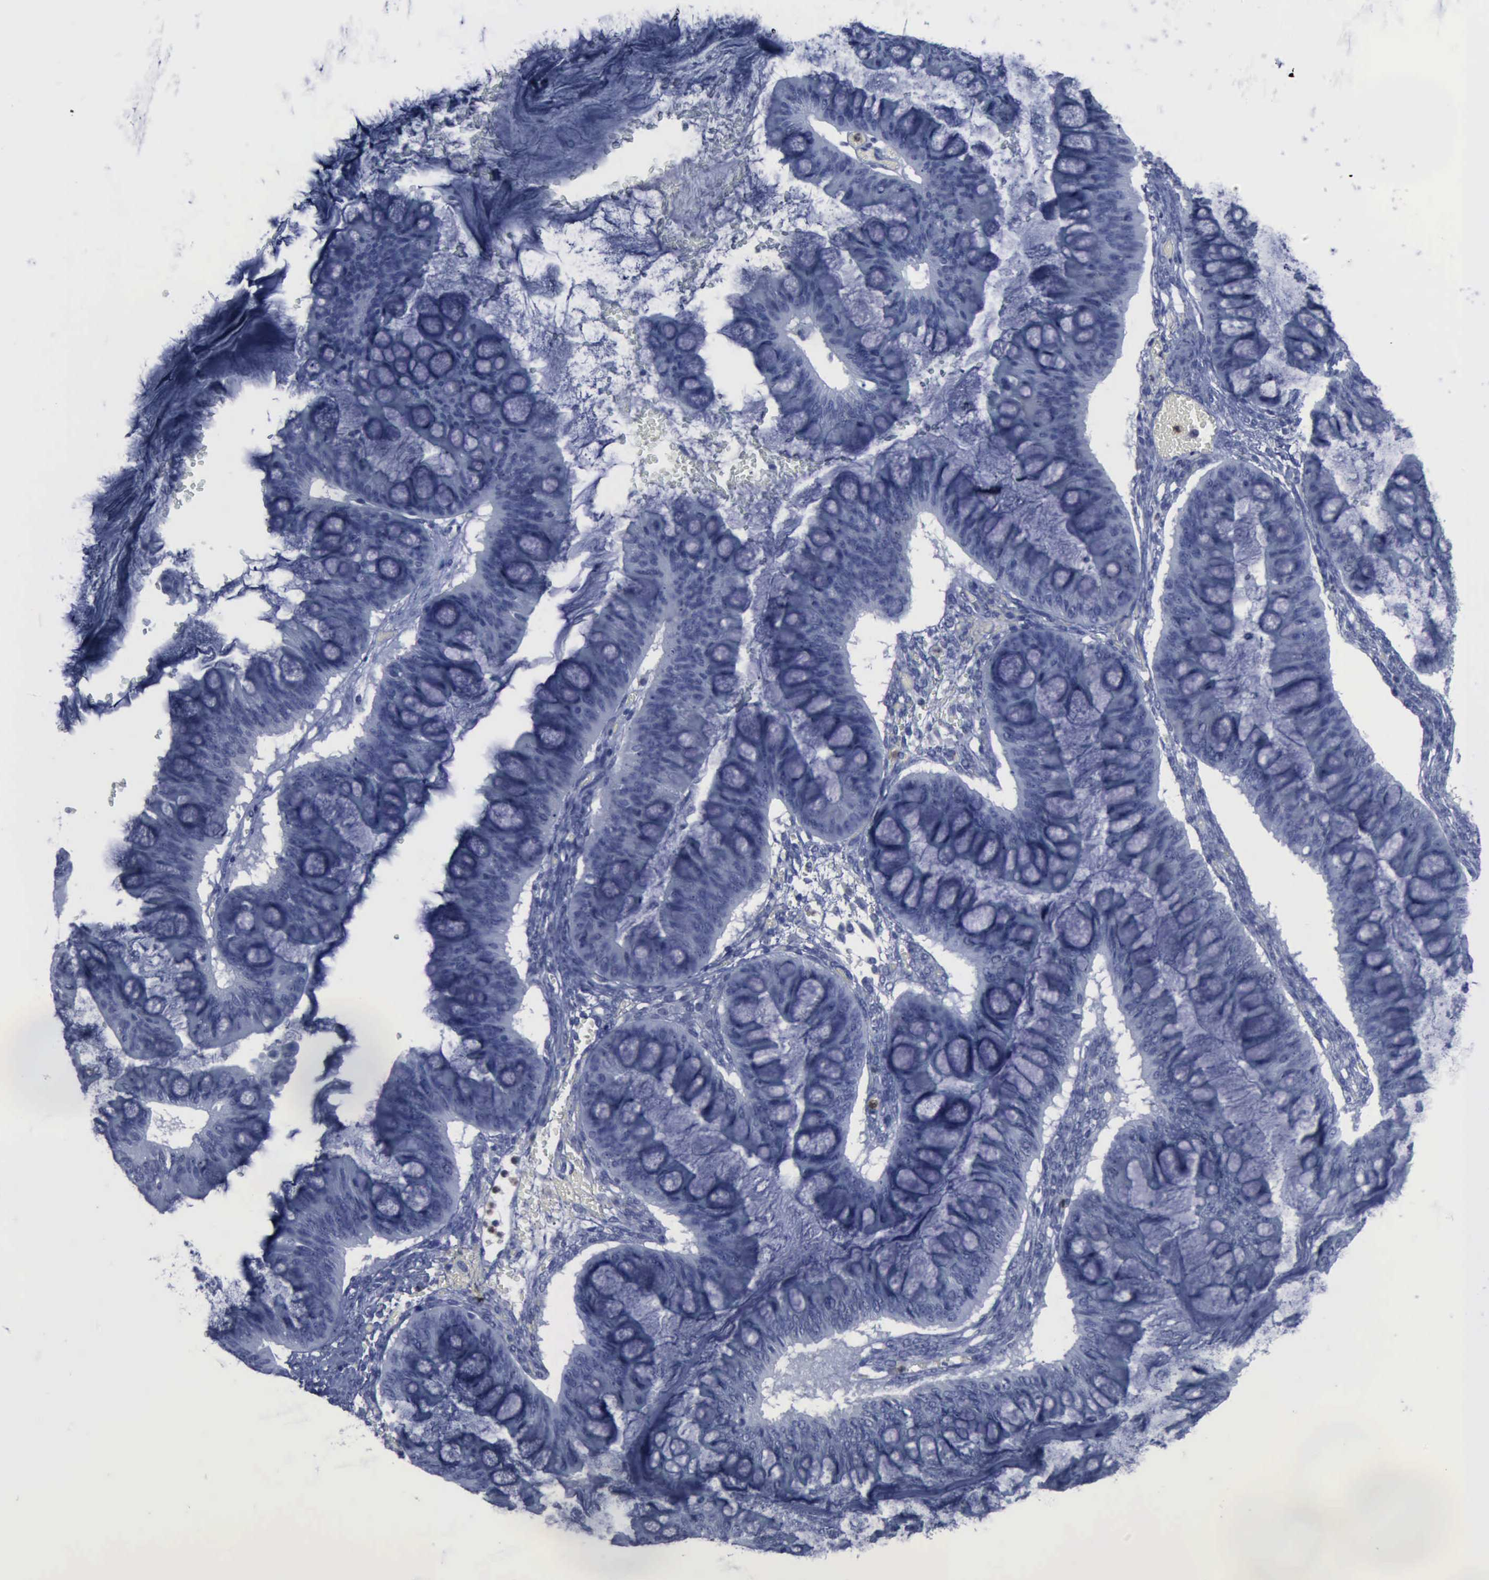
{"staining": {"intensity": "negative", "quantity": "none", "location": "none"}, "tissue": "ovarian cancer", "cell_type": "Tumor cells", "image_type": "cancer", "snomed": [{"axis": "morphology", "description": "Cystadenocarcinoma, mucinous, NOS"}, {"axis": "topography", "description": "Ovary"}], "caption": "Immunohistochemical staining of mucinous cystadenocarcinoma (ovarian) shows no significant positivity in tumor cells.", "gene": "CSTA", "patient": {"sex": "female", "age": 73}}